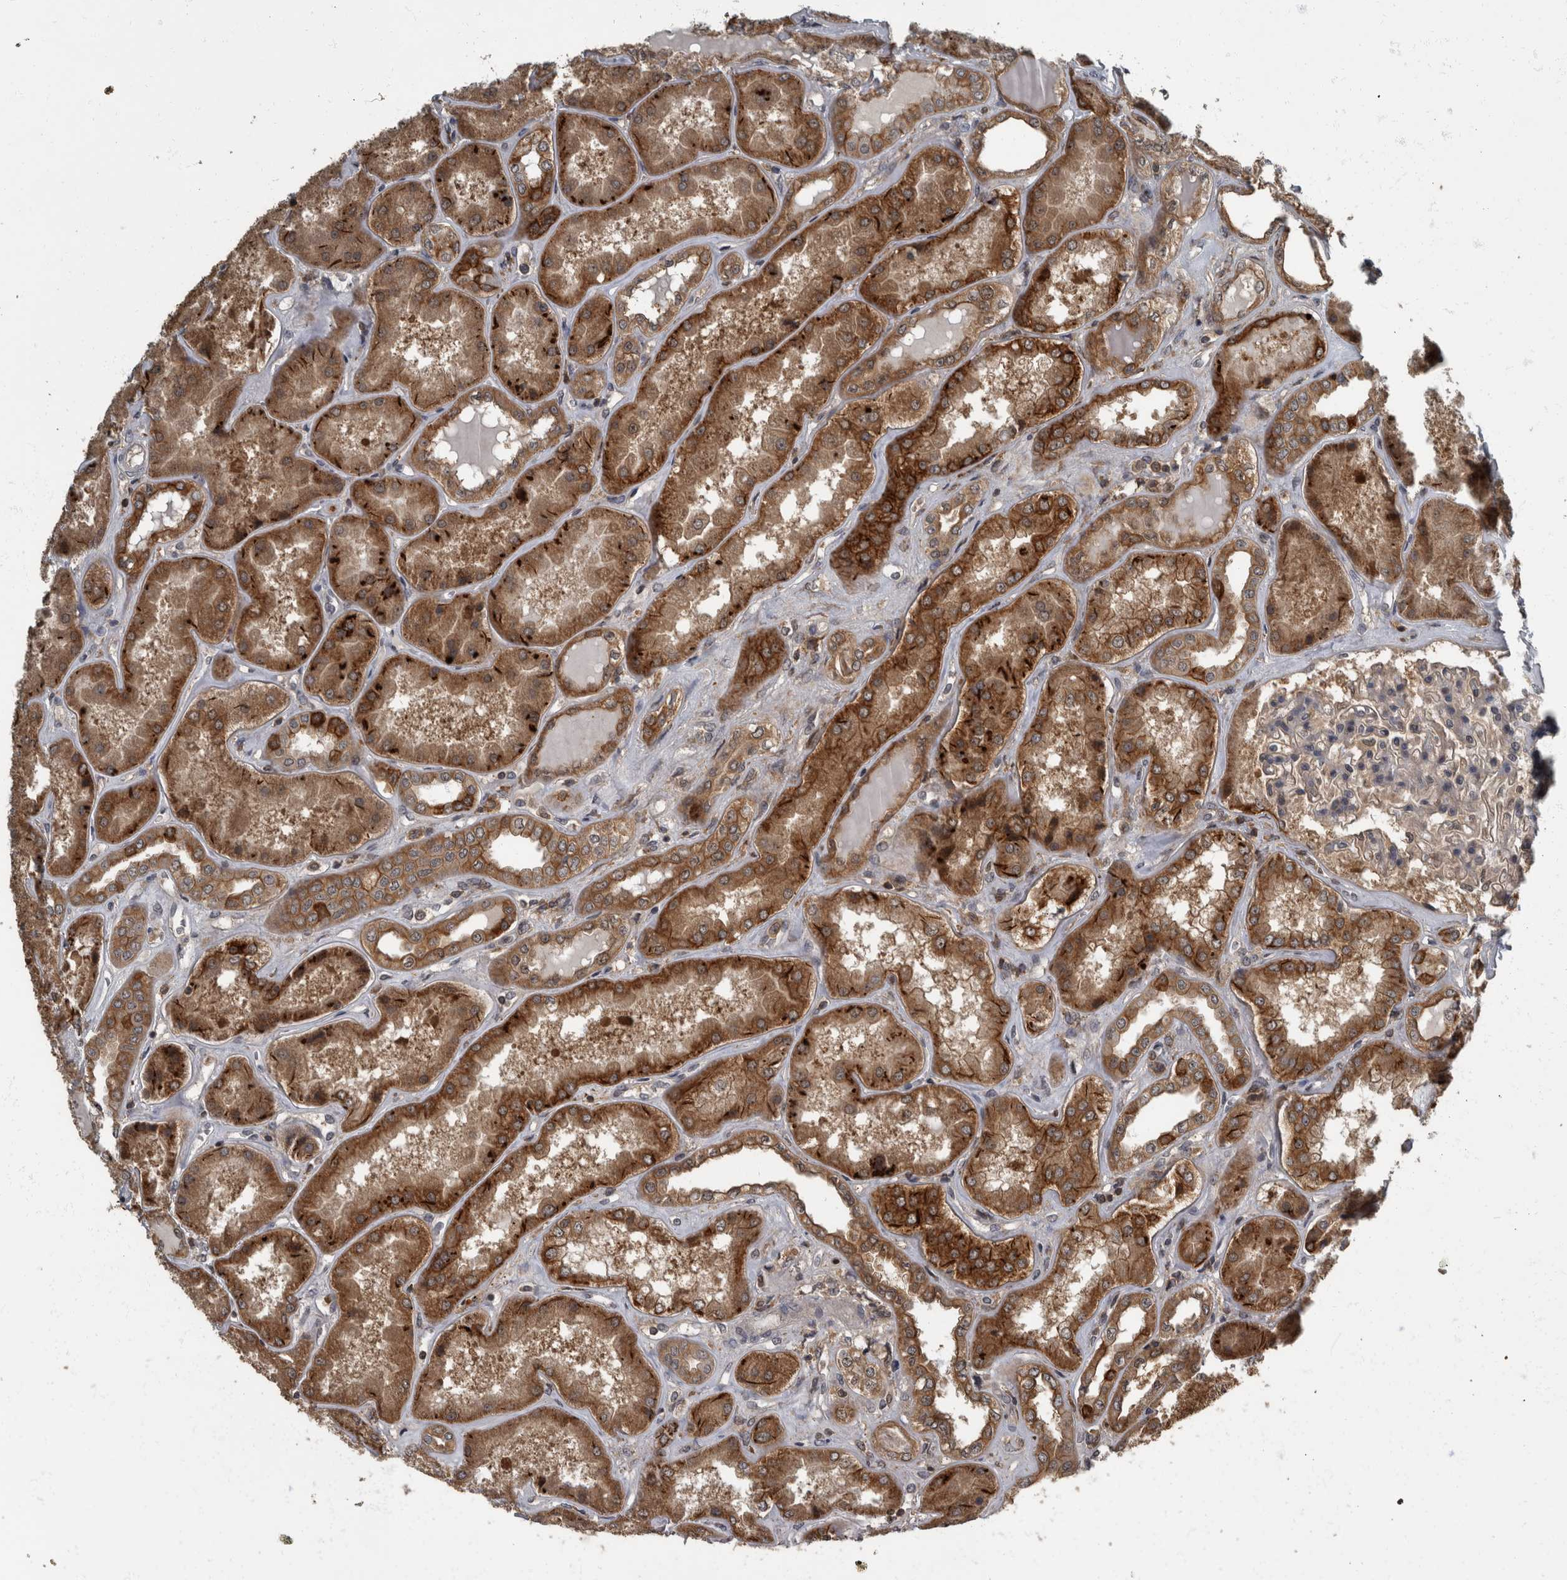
{"staining": {"intensity": "moderate", "quantity": ">75%", "location": "cytoplasmic/membranous"}, "tissue": "kidney", "cell_type": "Cells in glomeruli", "image_type": "normal", "snomed": [{"axis": "morphology", "description": "Normal tissue, NOS"}, {"axis": "topography", "description": "Kidney"}], "caption": "Immunohistochemical staining of benign kidney reveals moderate cytoplasmic/membranous protein expression in approximately >75% of cells in glomeruli.", "gene": "RABGGTB", "patient": {"sex": "female", "age": 56}}